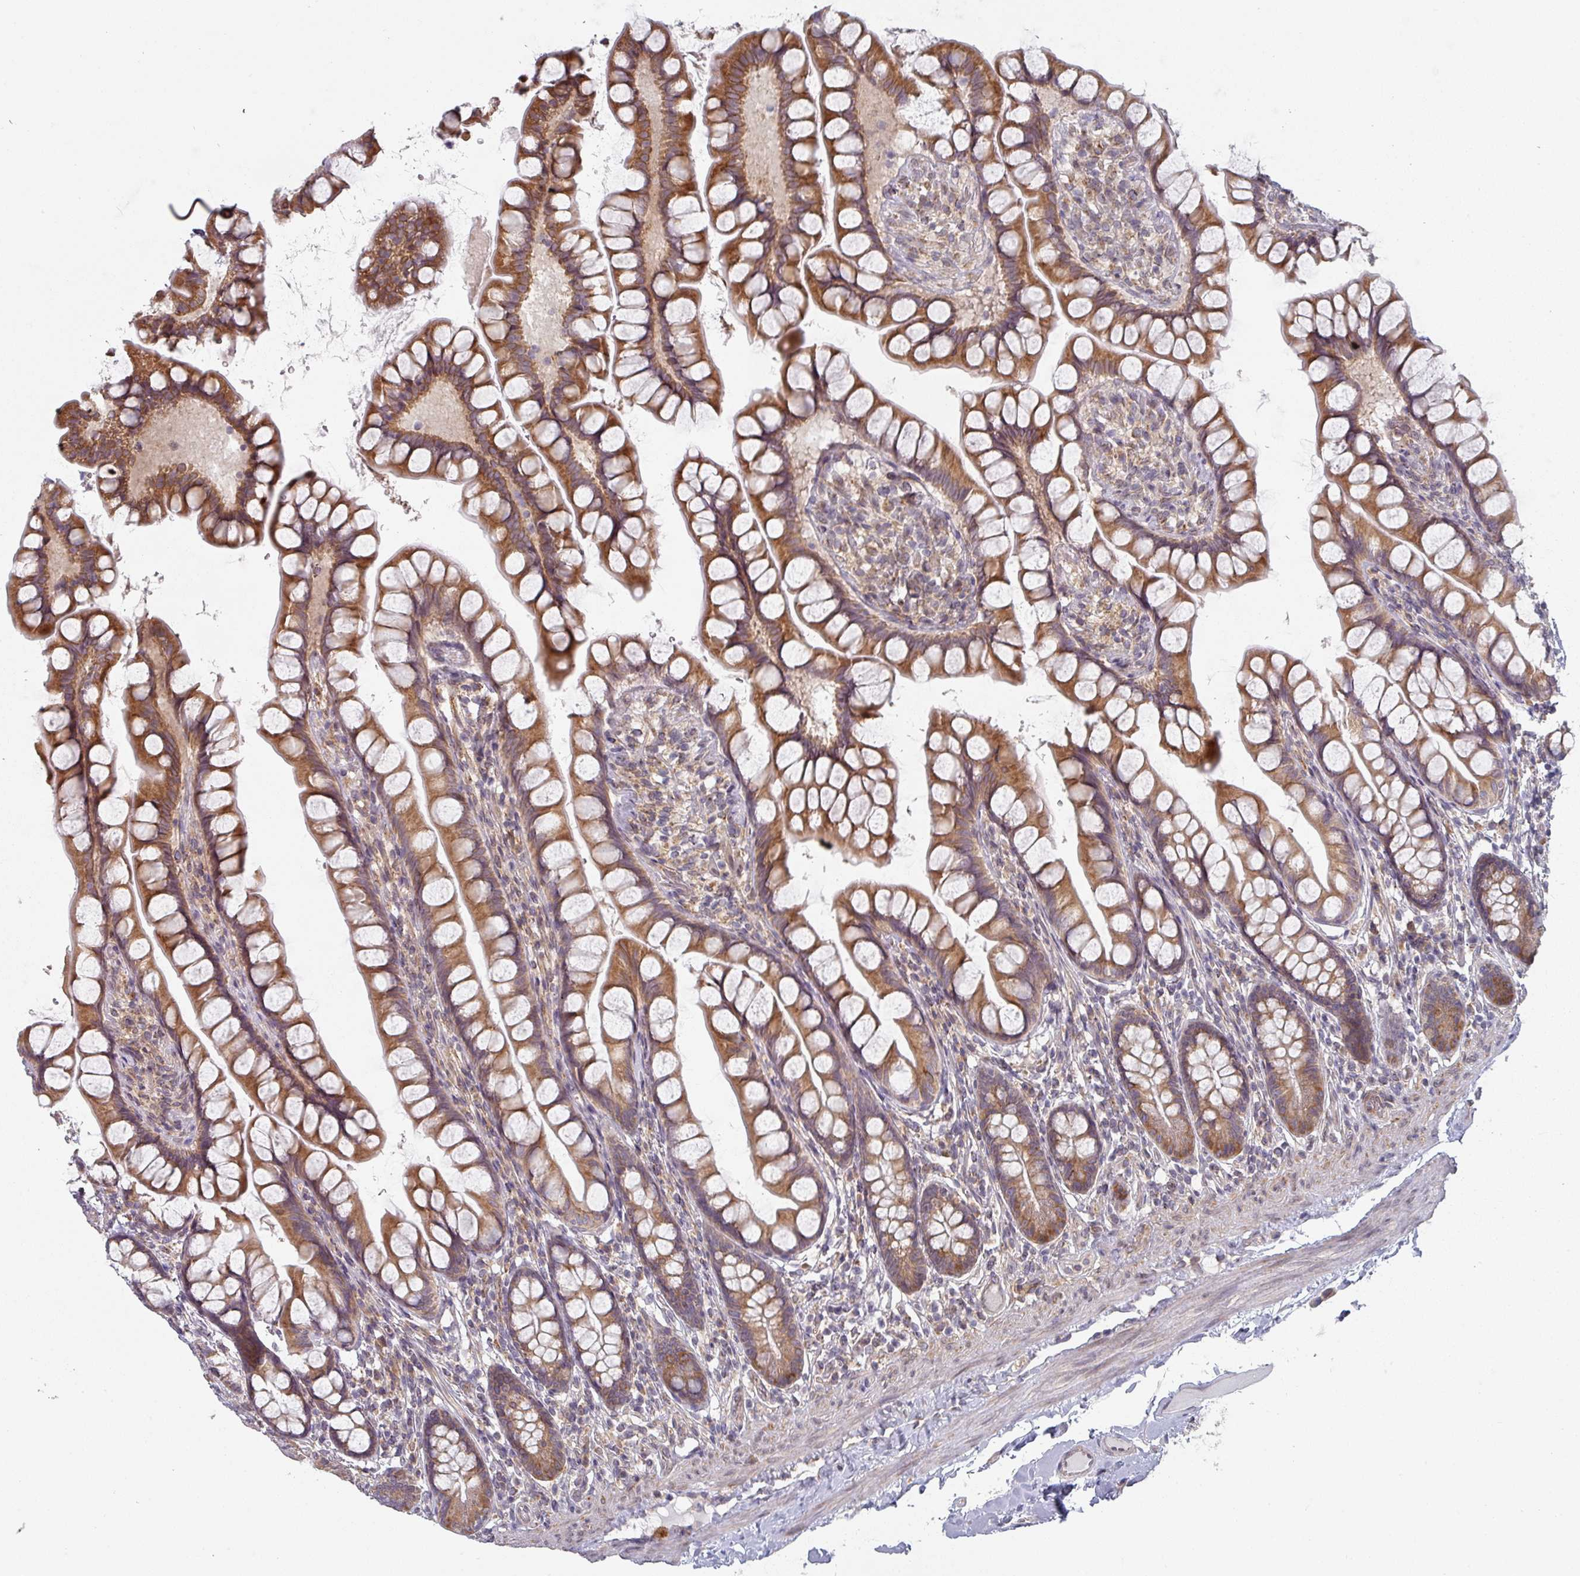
{"staining": {"intensity": "strong", "quantity": ">75%", "location": "cytoplasmic/membranous"}, "tissue": "small intestine", "cell_type": "Glandular cells", "image_type": "normal", "snomed": [{"axis": "morphology", "description": "Normal tissue, NOS"}, {"axis": "topography", "description": "Small intestine"}], "caption": "Strong cytoplasmic/membranous protein staining is appreciated in about >75% of glandular cells in small intestine.", "gene": "TAPT1", "patient": {"sex": "male", "age": 70}}